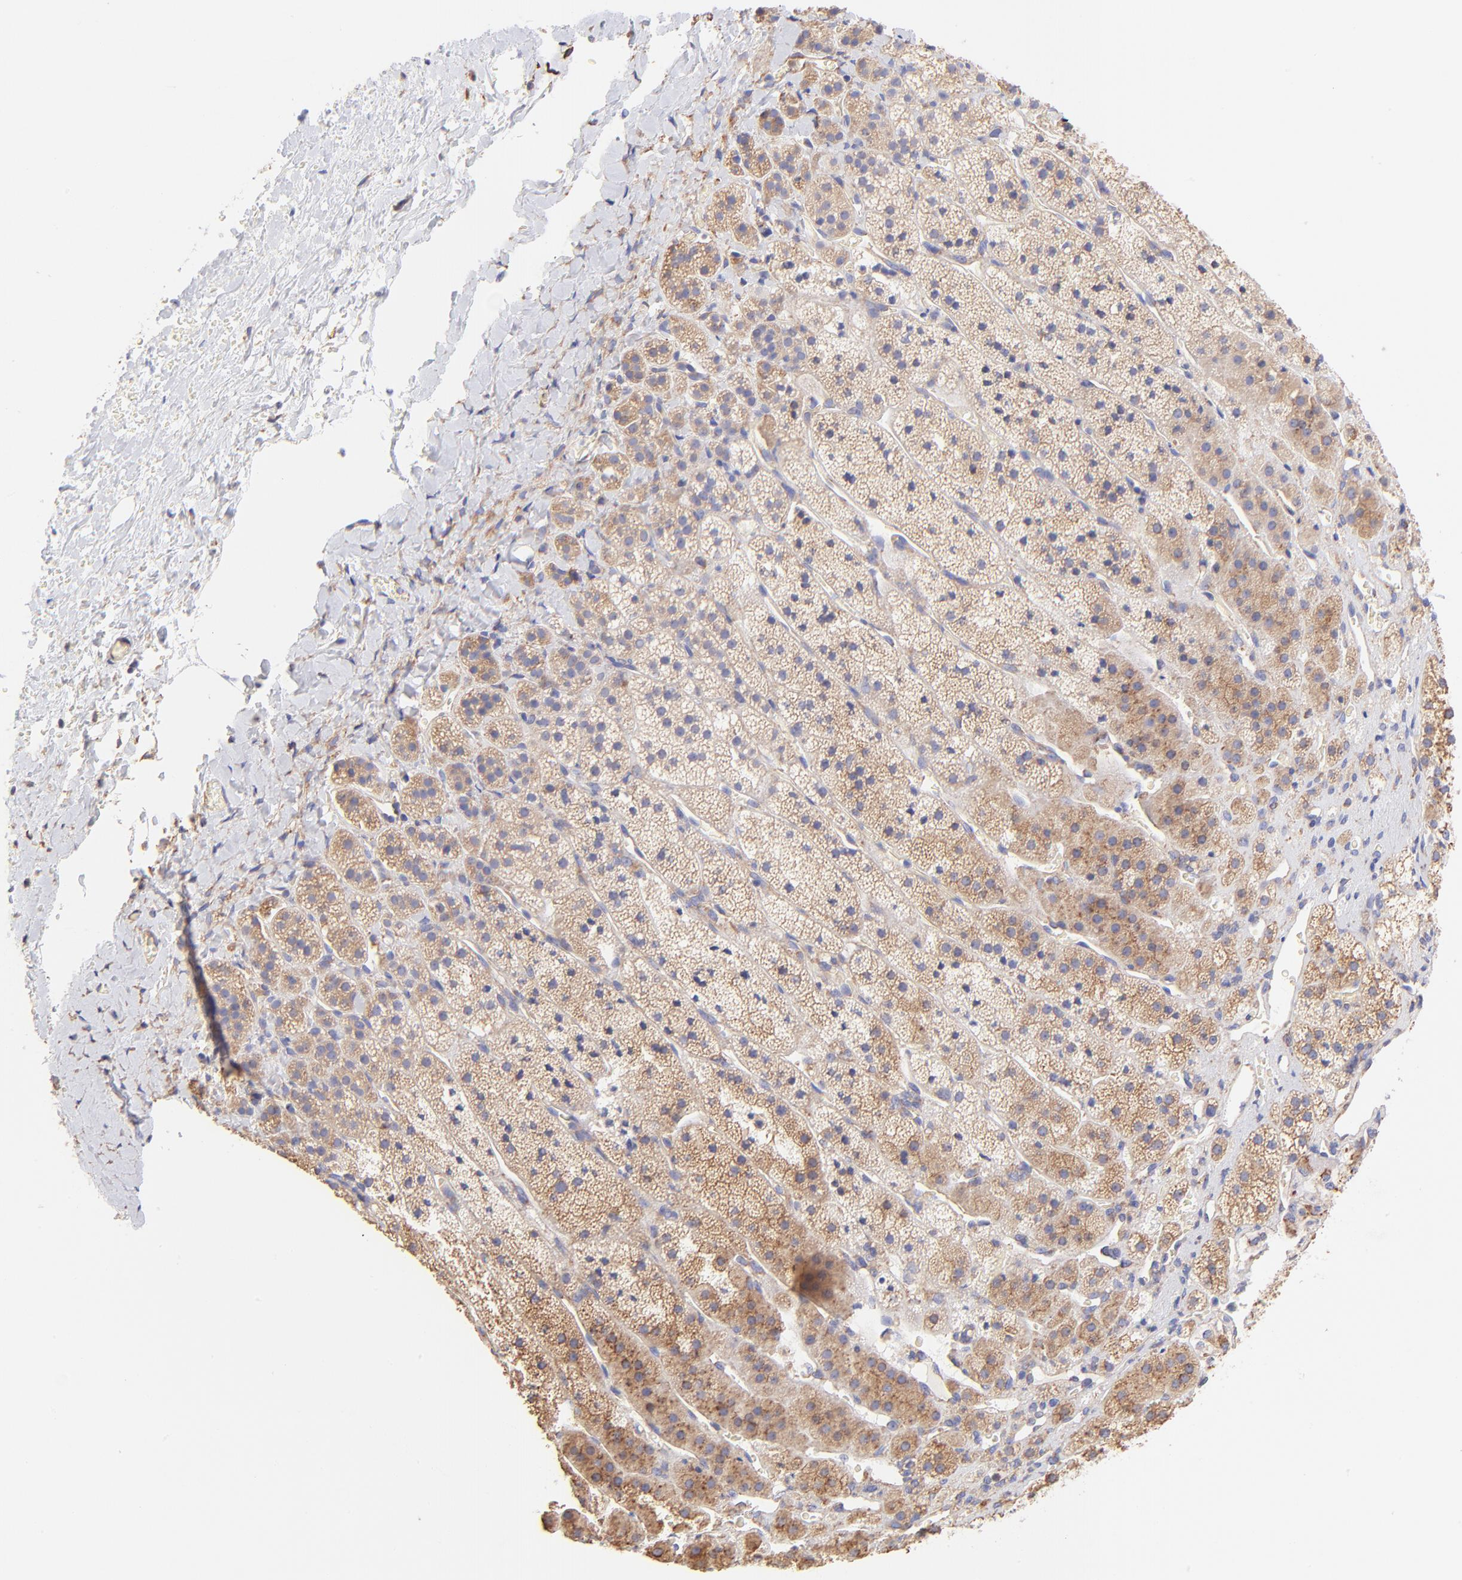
{"staining": {"intensity": "moderate", "quantity": ">75%", "location": "cytoplasmic/membranous"}, "tissue": "adrenal gland", "cell_type": "Glandular cells", "image_type": "normal", "snomed": [{"axis": "morphology", "description": "Normal tissue, NOS"}, {"axis": "topography", "description": "Adrenal gland"}], "caption": "Adrenal gland stained for a protein demonstrates moderate cytoplasmic/membranous positivity in glandular cells. The protein is stained brown, and the nuclei are stained in blue (DAB (3,3'-diaminobenzidine) IHC with brightfield microscopy, high magnification).", "gene": "RPL30", "patient": {"sex": "female", "age": 44}}